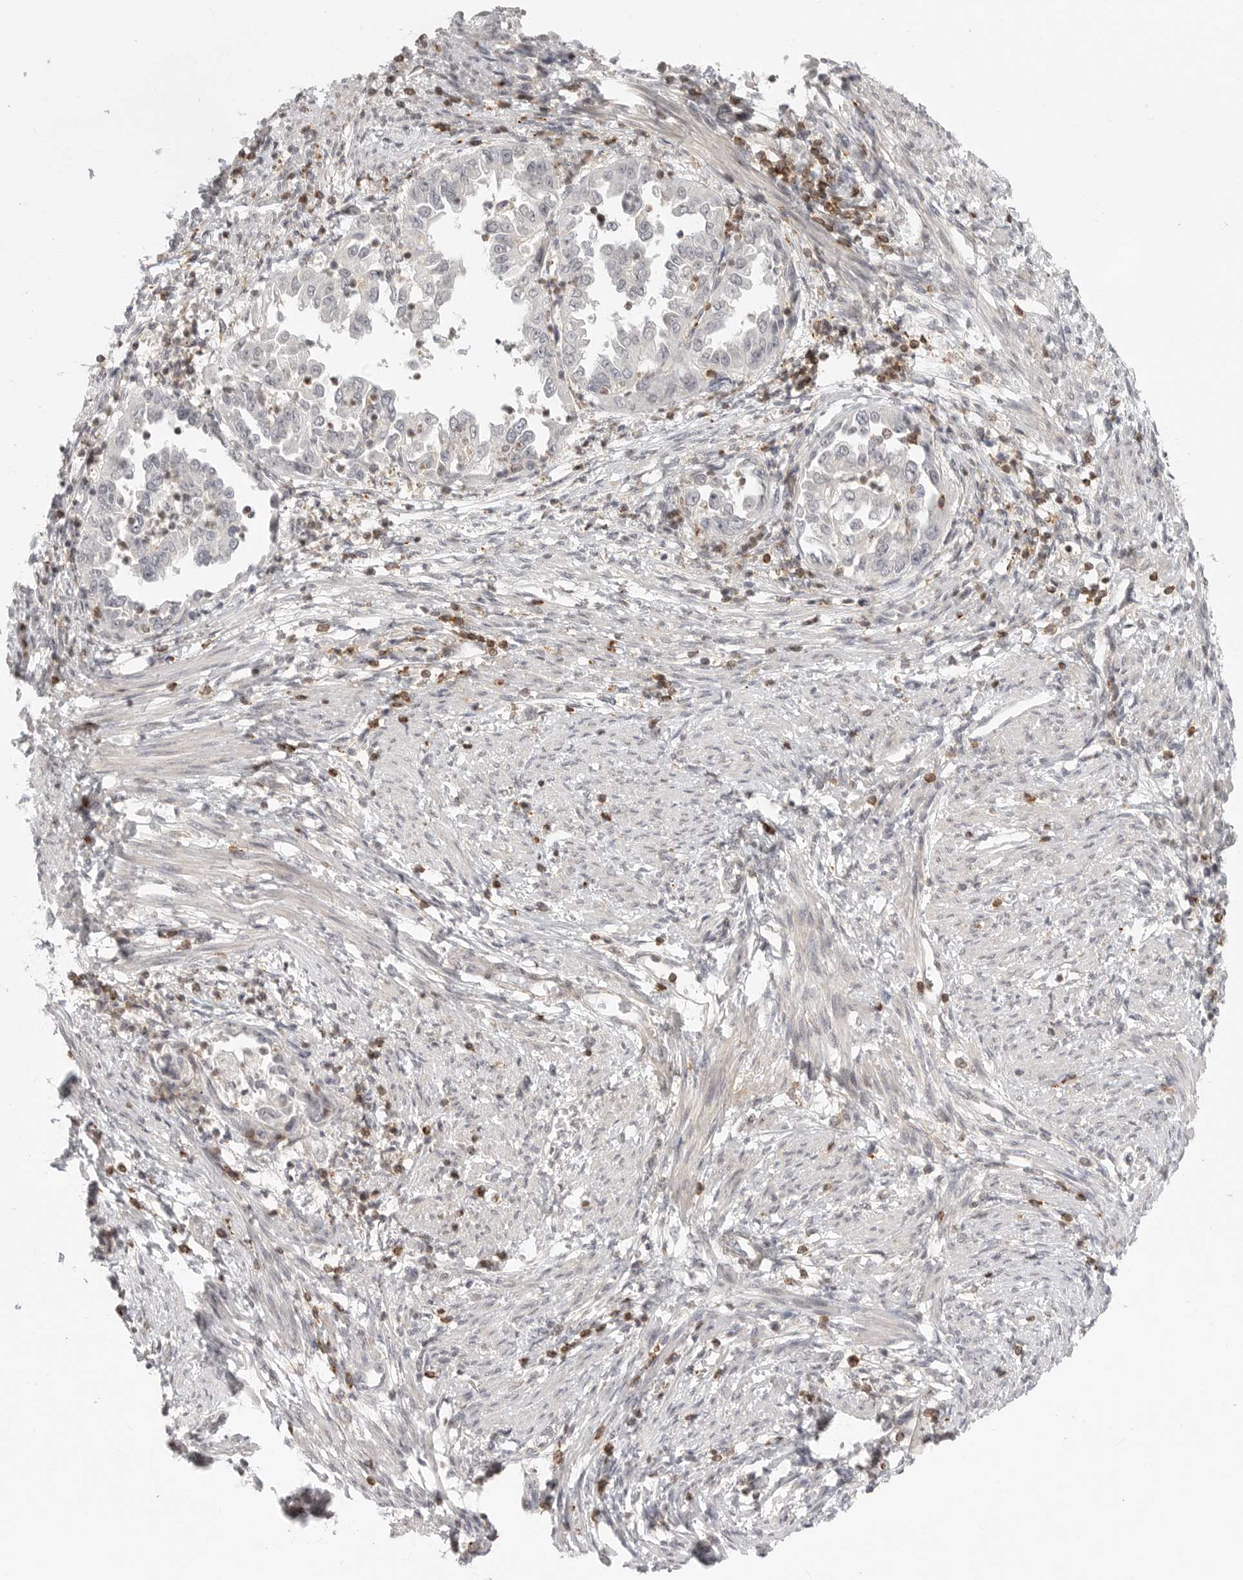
{"staining": {"intensity": "negative", "quantity": "none", "location": "none"}, "tissue": "endometrial cancer", "cell_type": "Tumor cells", "image_type": "cancer", "snomed": [{"axis": "morphology", "description": "Adenocarcinoma, NOS"}, {"axis": "topography", "description": "Endometrium"}], "caption": "This micrograph is of endometrial cancer stained with IHC to label a protein in brown with the nuclei are counter-stained blue. There is no expression in tumor cells.", "gene": "SH3KBP1", "patient": {"sex": "female", "age": 85}}